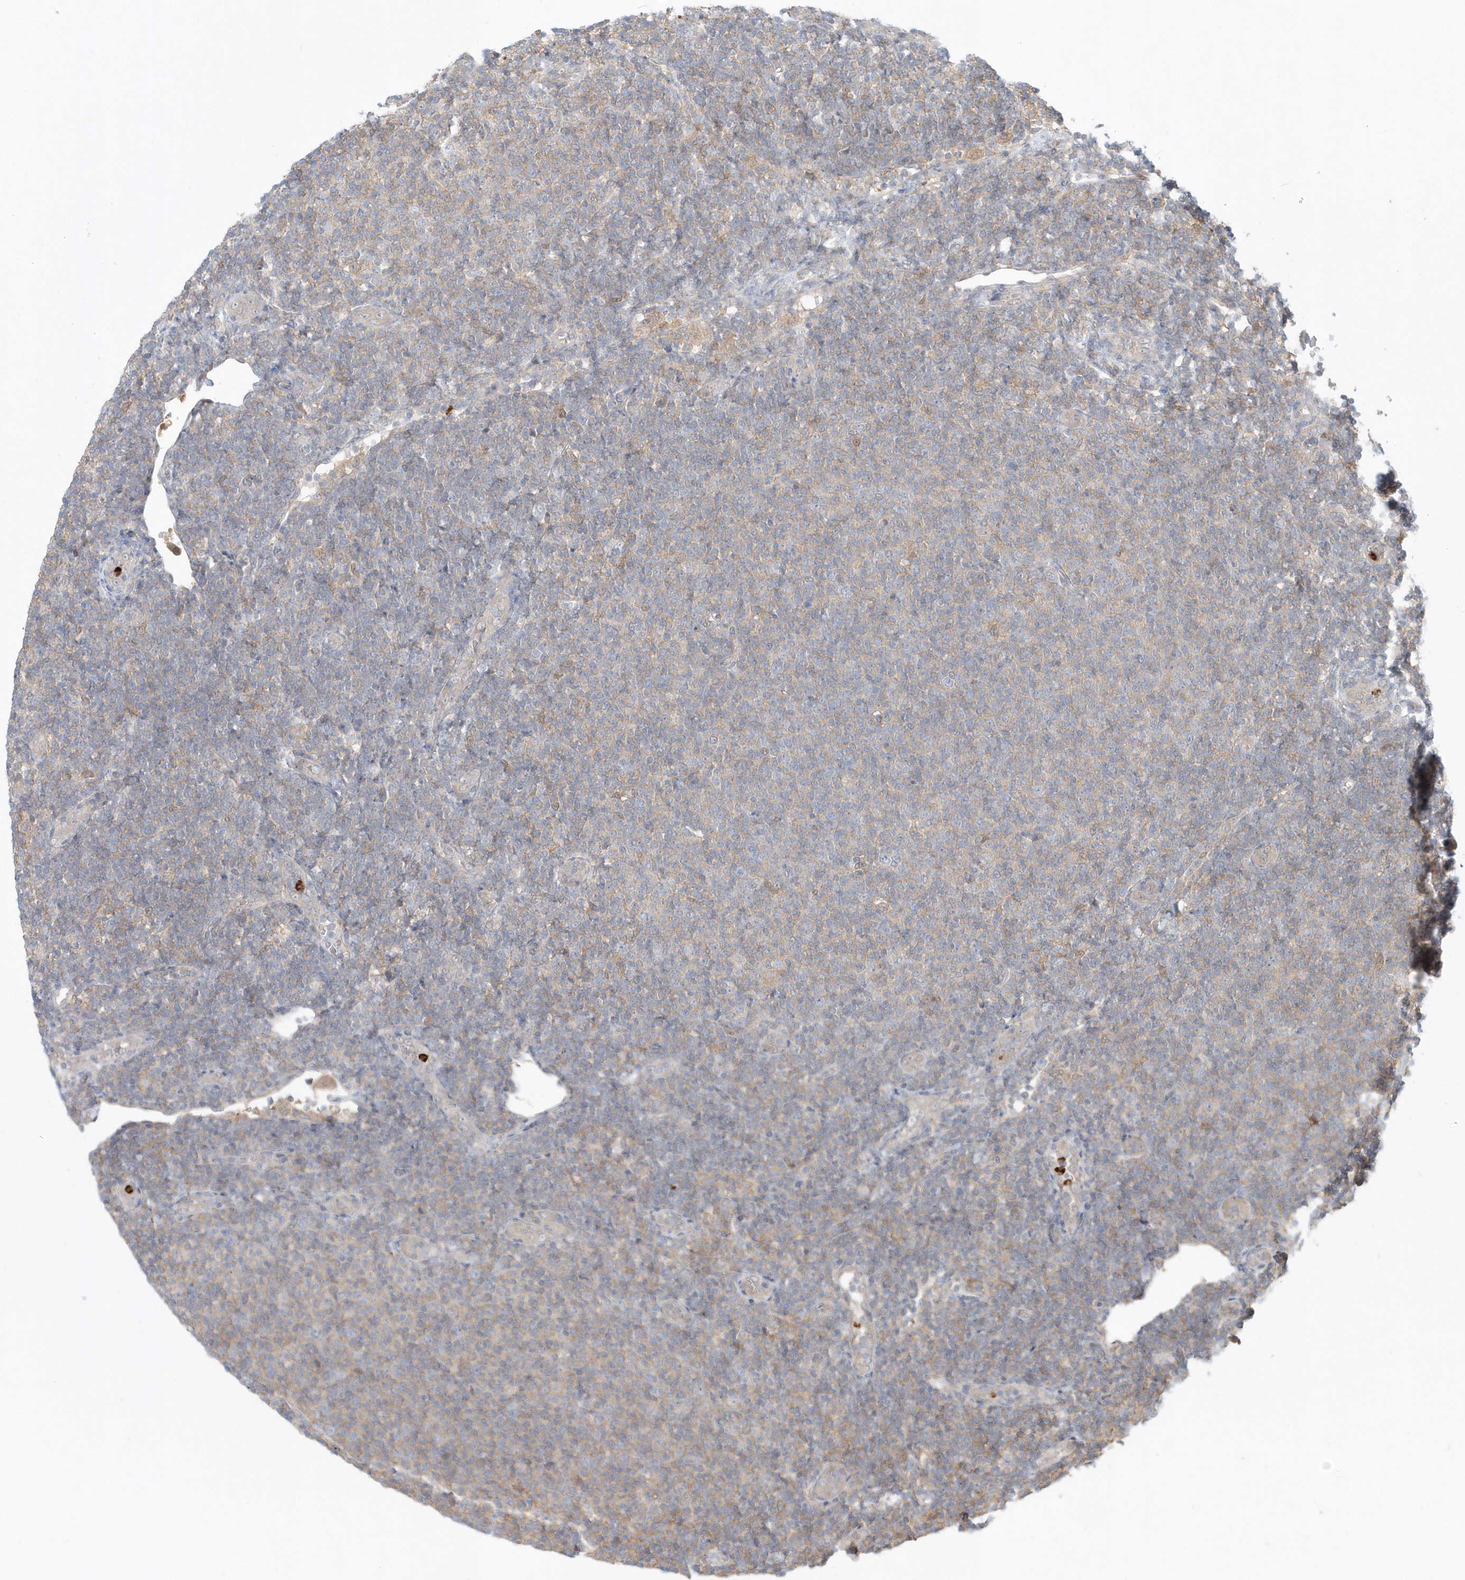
{"staining": {"intensity": "weak", "quantity": "<25%", "location": "cytoplasmic/membranous"}, "tissue": "lymphoma", "cell_type": "Tumor cells", "image_type": "cancer", "snomed": [{"axis": "morphology", "description": "Malignant lymphoma, non-Hodgkin's type, Low grade"}, {"axis": "topography", "description": "Lymph node"}], "caption": "Immunohistochemistry photomicrograph of human lymphoma stained for a protein (brown), which displays no positivity in tumor cells. Brightfield microscopy of immunohistochemistry (IHC) stained with DAB (brown) and hematoxylin (blue), captured at high magnification.", "gene": "RNF7", "patient": {"sex": "male", "age": 66}}